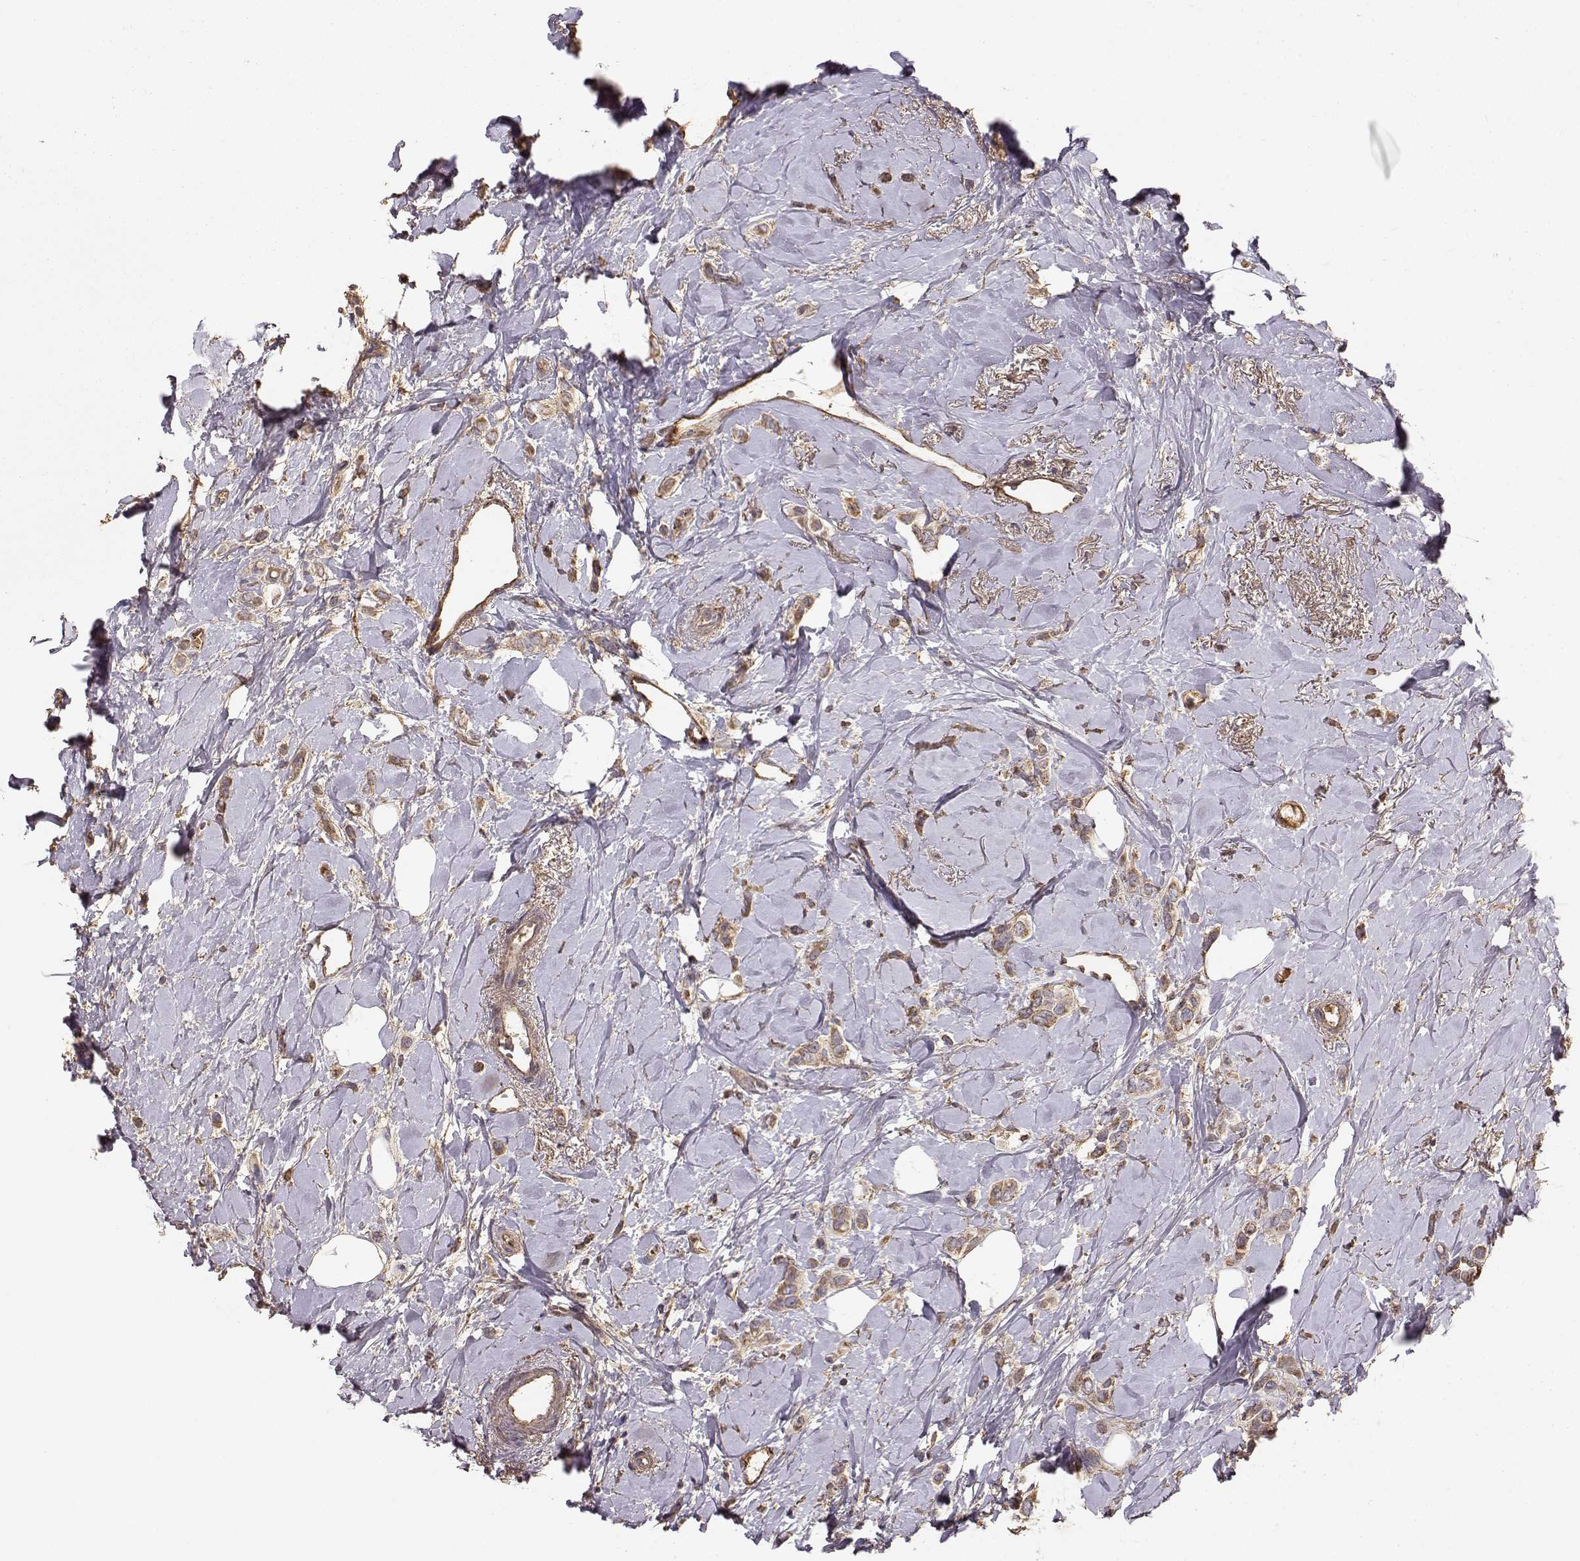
{"staining": {"intensity": "moderate", "quantity": ">75%", "location": "cytoplasmic/membranous"}, "tissue": "breast cancer", "cell_type": "Tumor cells", "image_type": "cancer", "snomed": [{"axis": "morphology", "description": "Lobular carcinoma"}, {"axis": "topography", "description": "Breast"}], "caption": "Moderate cytoplasmic/membranous protein expression is identified in about >75% of tumor cells in breast cancer. The protein is shown in brown color, while the nuclei are stained blue.", "gene": "TARS3", "patient": {"sex": "female", "age": 66}}